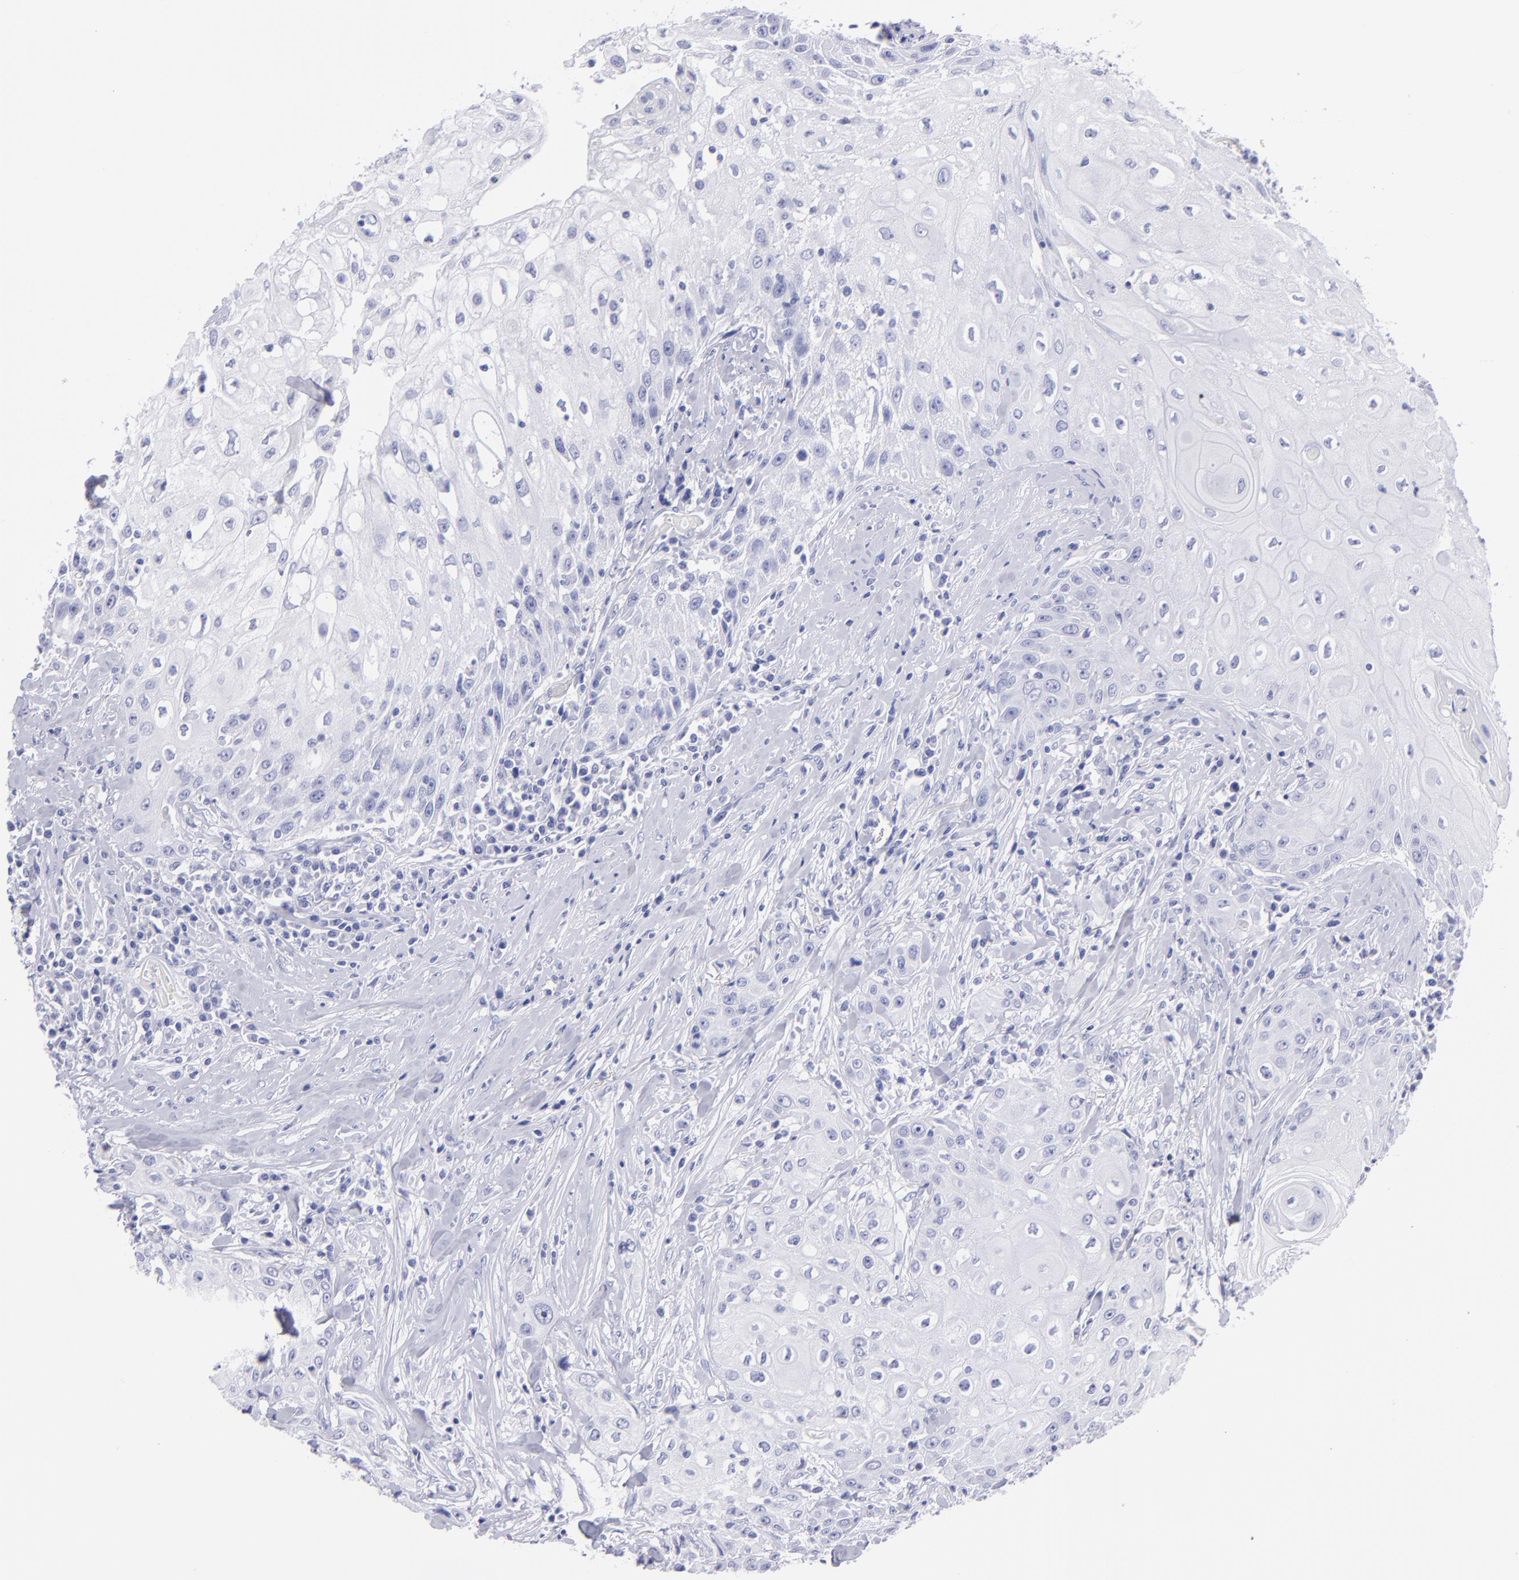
{"staining": {"intensity": "negative", "quantity": "none", "location": "none"}, "tissue": "head and neck cancer", "cell_type": "Tumor cells", "image_type": "cancer", "snomed": [{"axis": "morphology", "description": "Squamous cell carcinoma, NOS"}, {"axis": "topography", "description": "Oral tissue"}, {"axis": "topography", "description": "Head-Neck"}], "caption": "A histopathology image of head and neck cancer stained for a protein exhibits no brown staining in tumor cells. (DAB immunohistochemistry (IHC) with hematoxylin counter stain).", "gene": "CNP", "patient": {"sex": "female", "age": 82}}